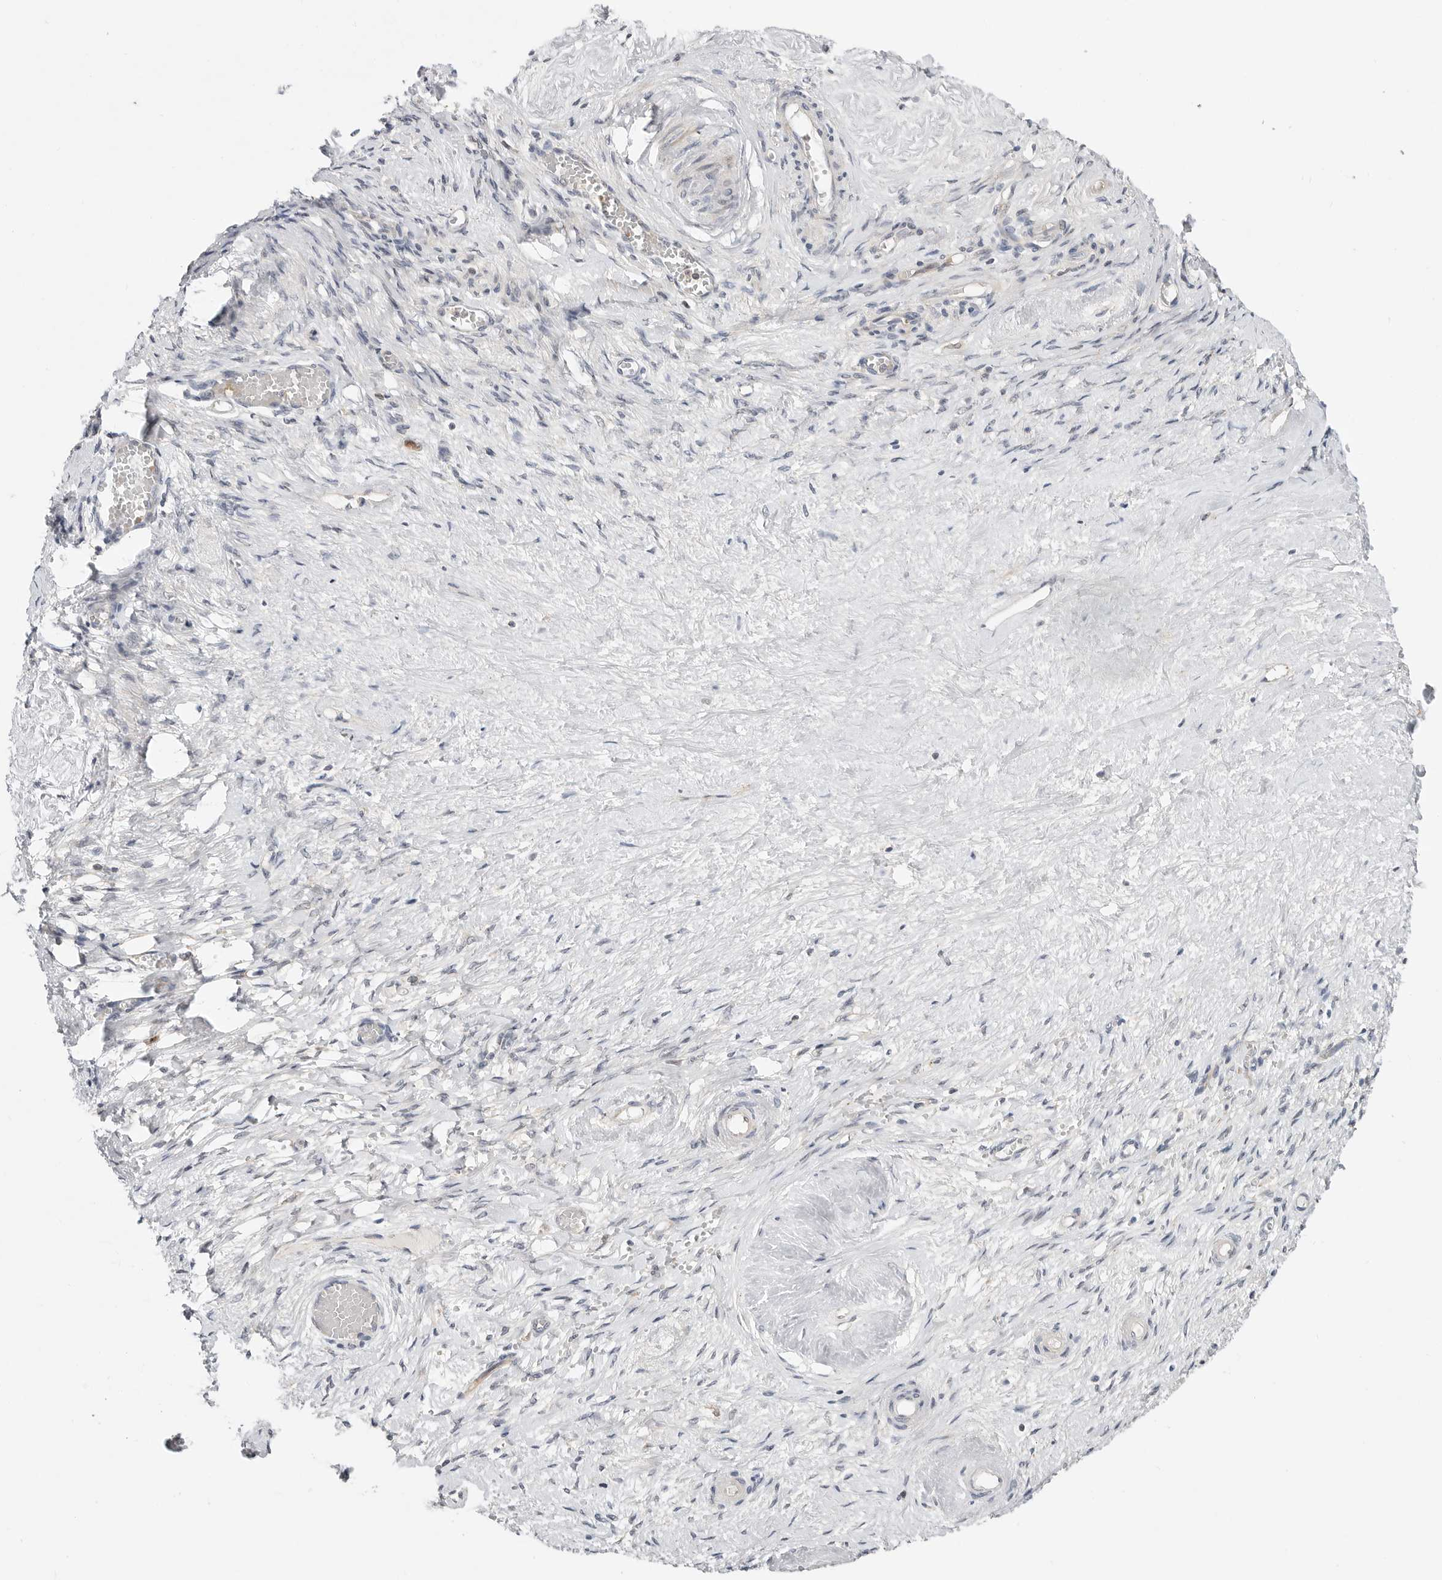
{"staining": {"intensity": "weak", "quantity": "25%-75%", "location": "cytoplasmic/membranous"}, "tissue": "adipose tissue", "cell_type": "Adipocytes", "image_type": "normal", "snomed": [{"axis": "morphology", "description": "Normal tissue, NOS"}, {"axis": "topography", "description": "Vascular tissue"}, {"axis": "topography", "description": "Fallopian tube"}, {"axis": "topography", "description": "Ovary"}], "caption": "This is an image of IHC staining of unremarkable adipose tissue, which shows weak expression in the cytoplasmic/membranous of adipocytes.", "gene": "CSNK1G3", "patient": {"sex": "female", "age": 67}}